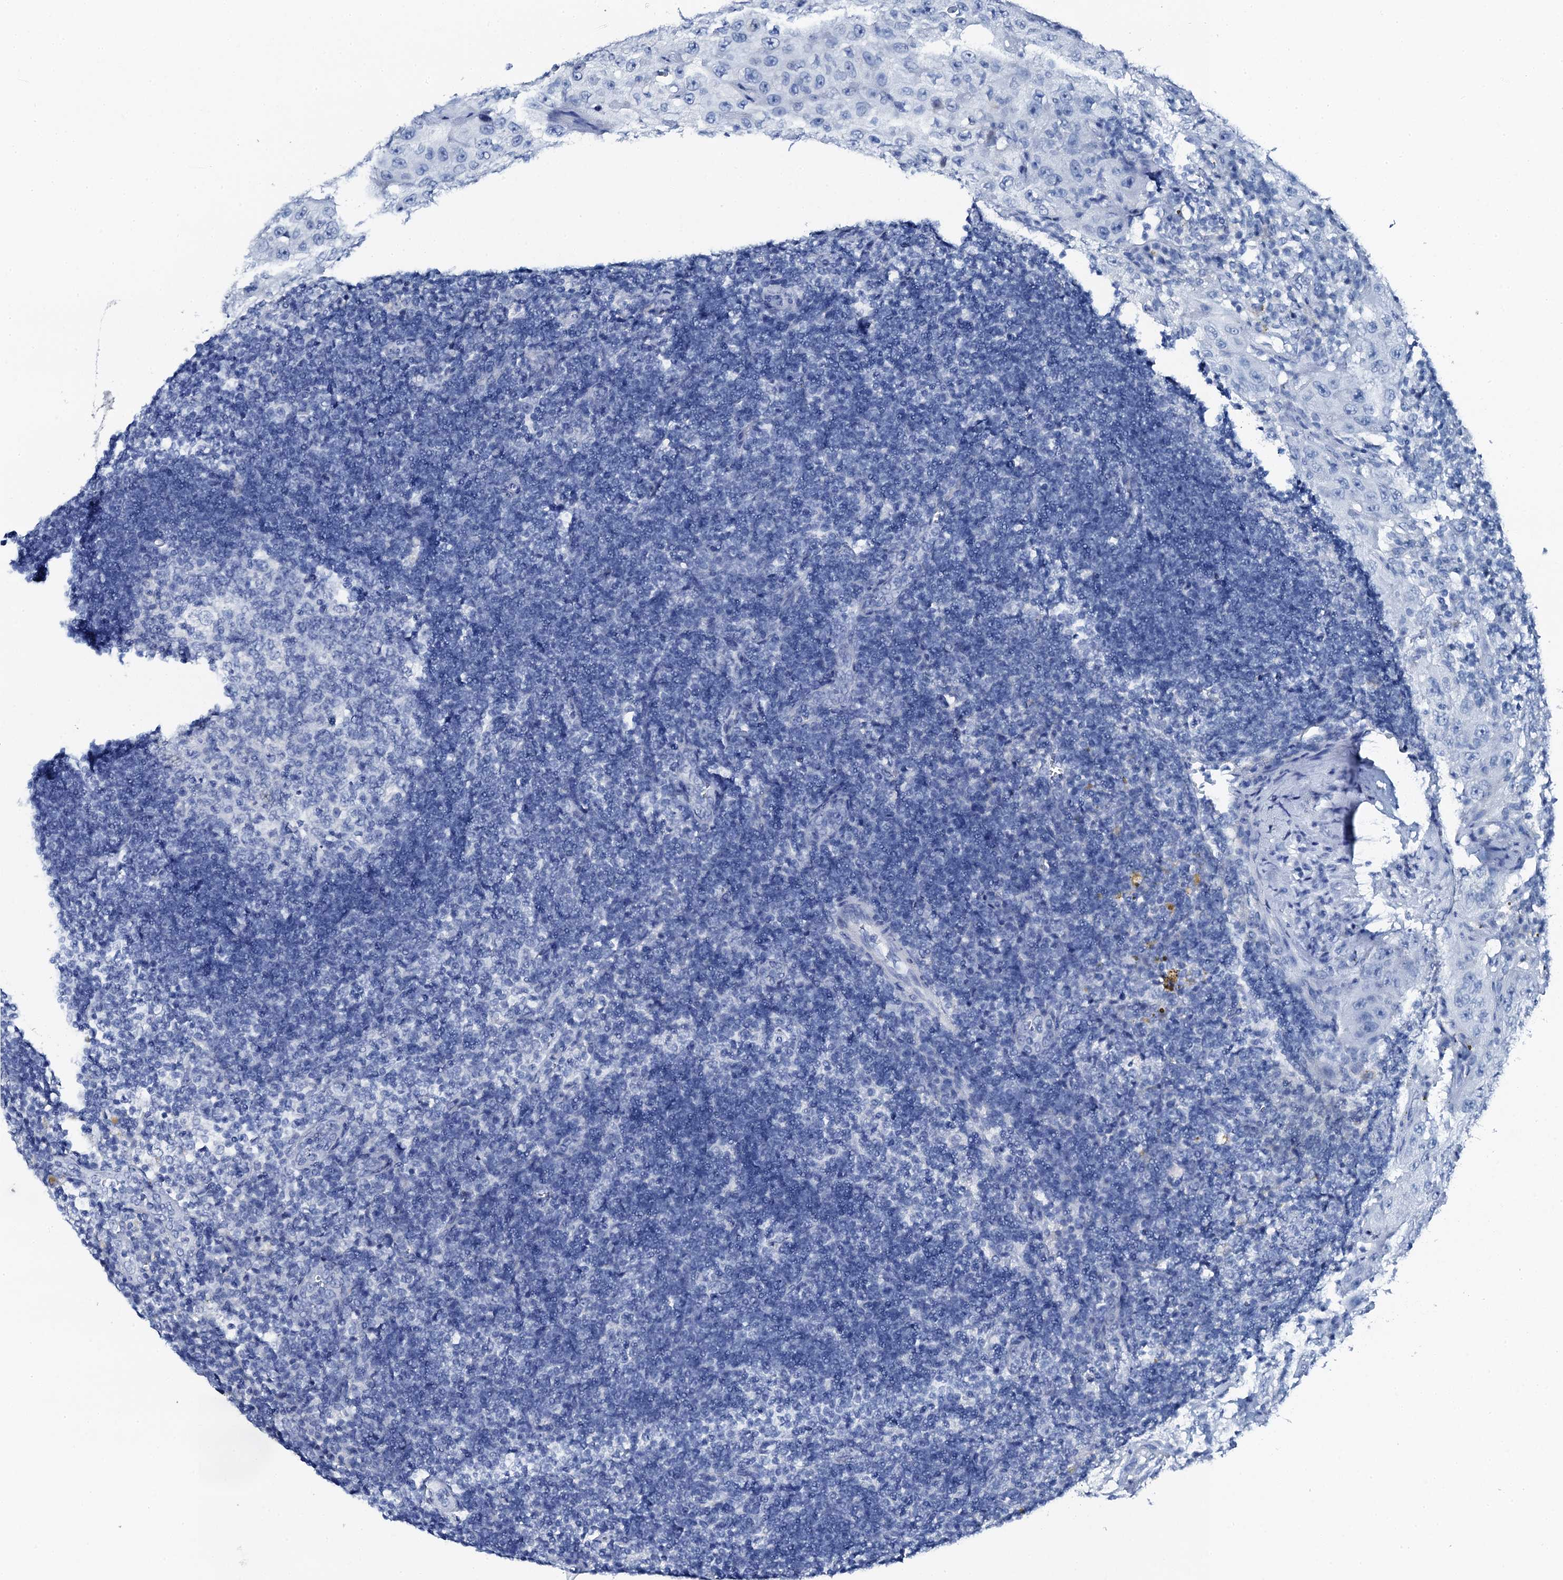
{"staining": {"intensity": "negative", "quantity": "none", "location": "none"}, "tissue": "lymph node", "cell_type": "Germinal center cells", "image_type": "normal", "snomed": [{"axis": "morphology", "description": "Normal tissue, NOS"}, {"axis": "morphology", "description": "Squamous cell carcinoma, metastatic, NOS"}, {"axis": "topography", "description": "Lymph node"}], "caption": "Lymph node stained for a protein using IHC displays no positivity germinal center cells.", "gene": "PTH", "patient": {"sex": "male", "age": 73}}